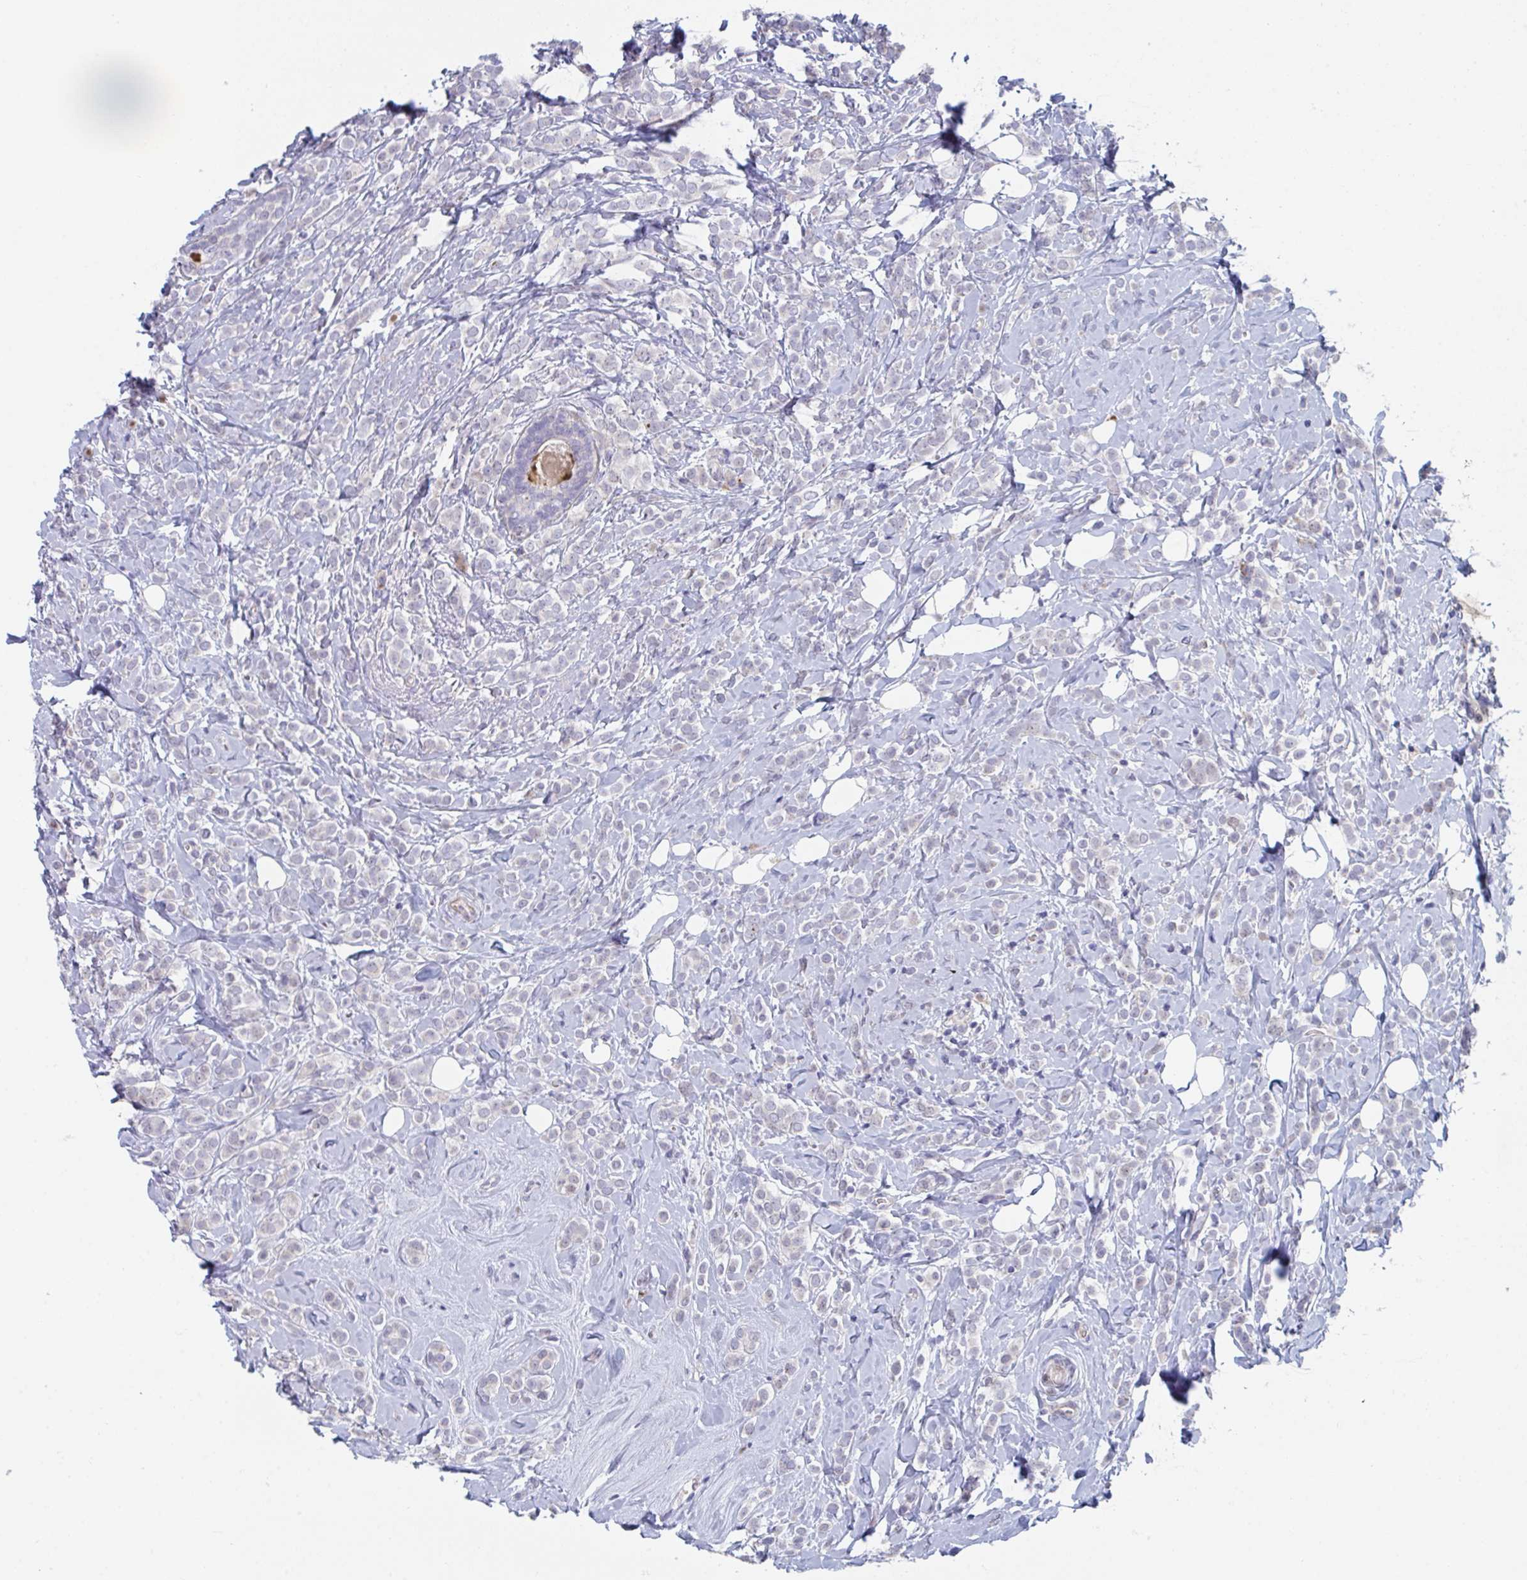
{"staining": {"intensity": "negative", "quantity": "none", "location": "none"}, "tissue": "breast cancer", "cell_type": "Tumor cells", "image_type": "cancer", "snomed": [{"axis": "morphology", "description": "Lobular carcinoma"}, {"axis": "topography", "description": "Breast"}], "caption": "DAB immunohistochemical staining of breast lobular carcinoma reveals no significant expression in tumor cells. (DAB immunohistochemistry, high magnification).", "gene": "CENPT", "patient": {"sex": "female", "age": 49}}